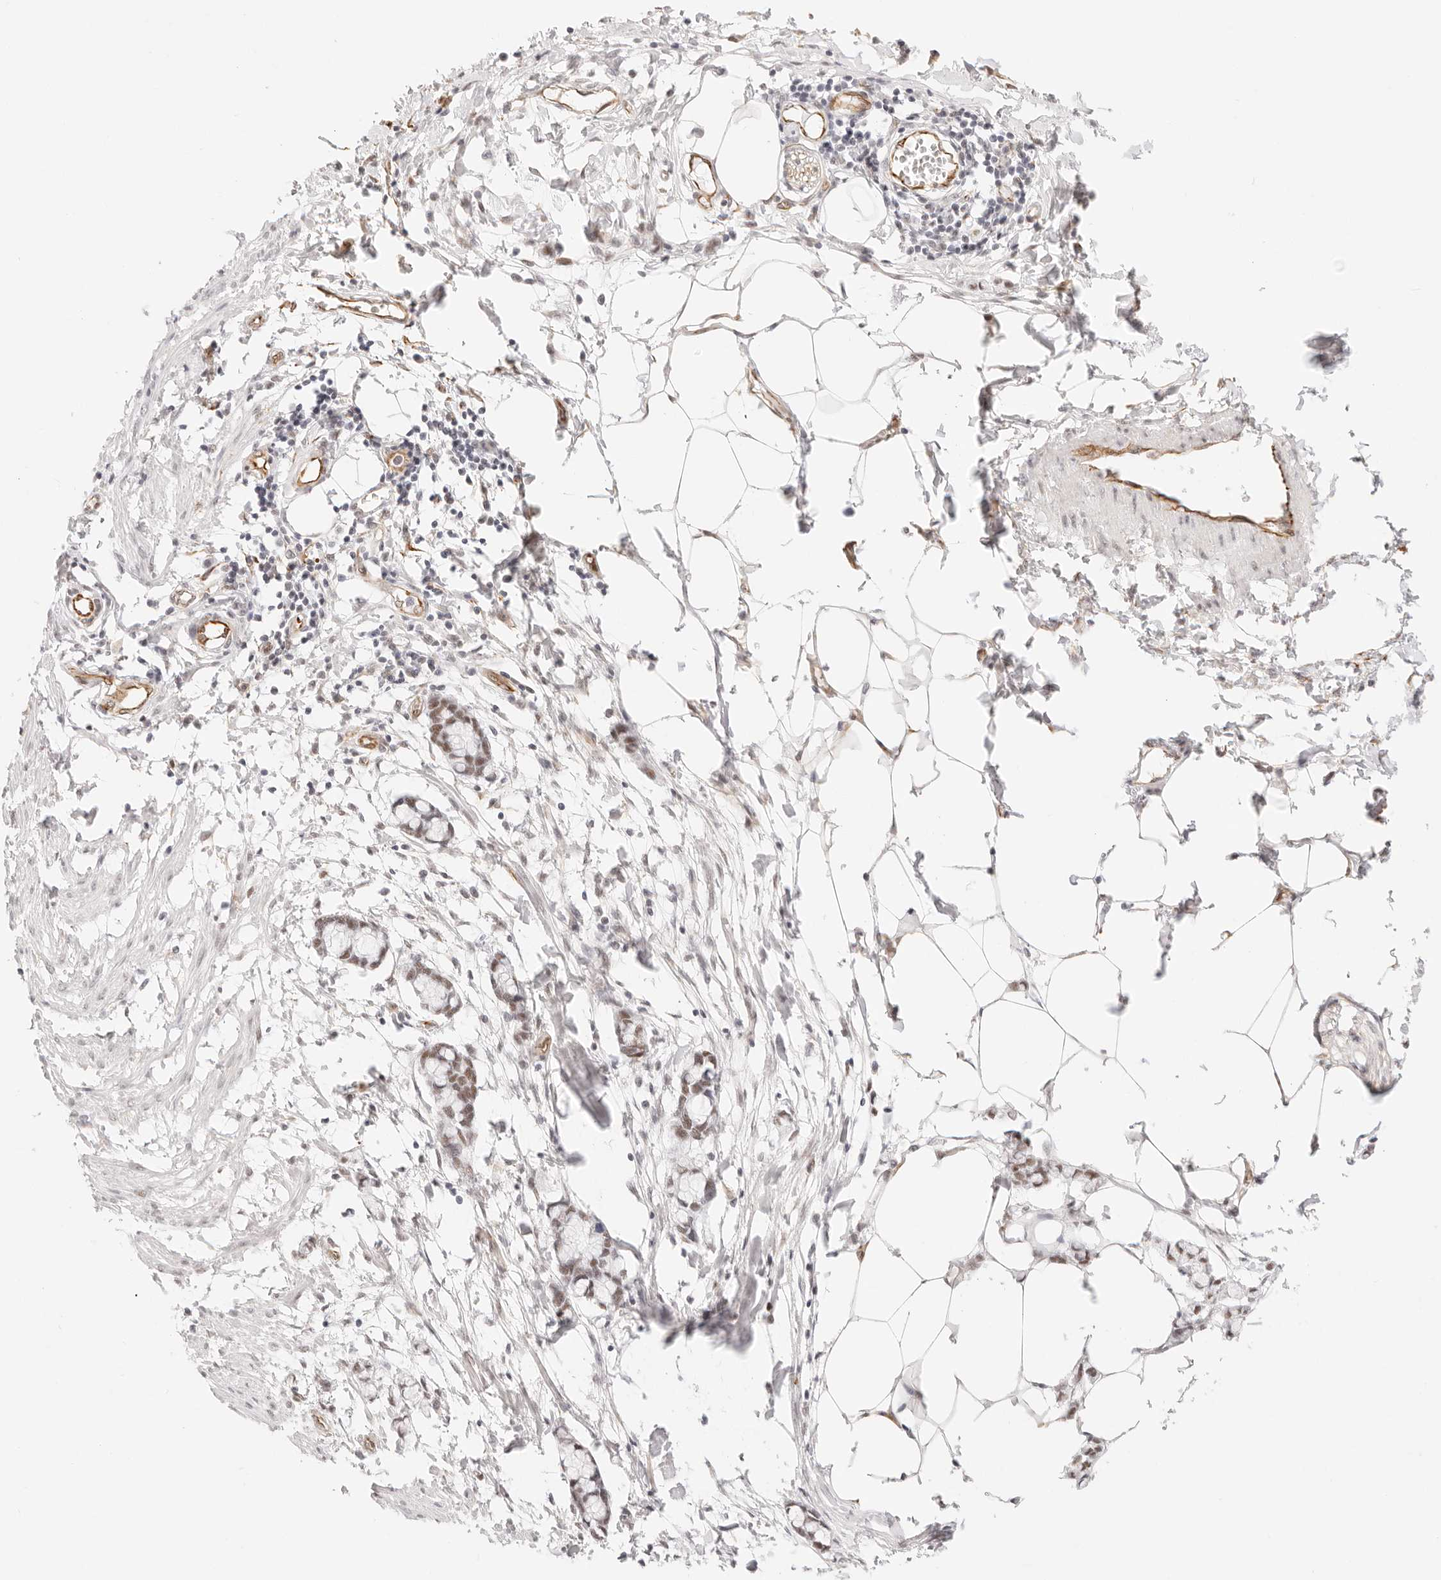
{"staining": {"intensity": "weak", "quantity": "25%-75%", "location": "nuclear"}, "tissue": "smooth muscle", "cell_type": "Smooth muscle cells", "image_type": "normal", "snomed": [{"axis": "morphology", "description": "Normal tissue, NOS"}, {"axis": "morphology", "description": "Adenocarcinoma, NOS"}, {"axis": "topography", "description": "Smooth muscle"}, {"axis": "topography", "description": "Colon"}], "caption": "Protein analysis of normal smooth muscle reveals weak nuclear expression in approximately 25%-75% of smooth muscle cells. The staining was performed using DAB, with brown indicating positive protein expression. Nuclei are stained blue with hematoxylin.", "gene": "ZC3H11A", "patient": {"sex": "male", "age": 14}}